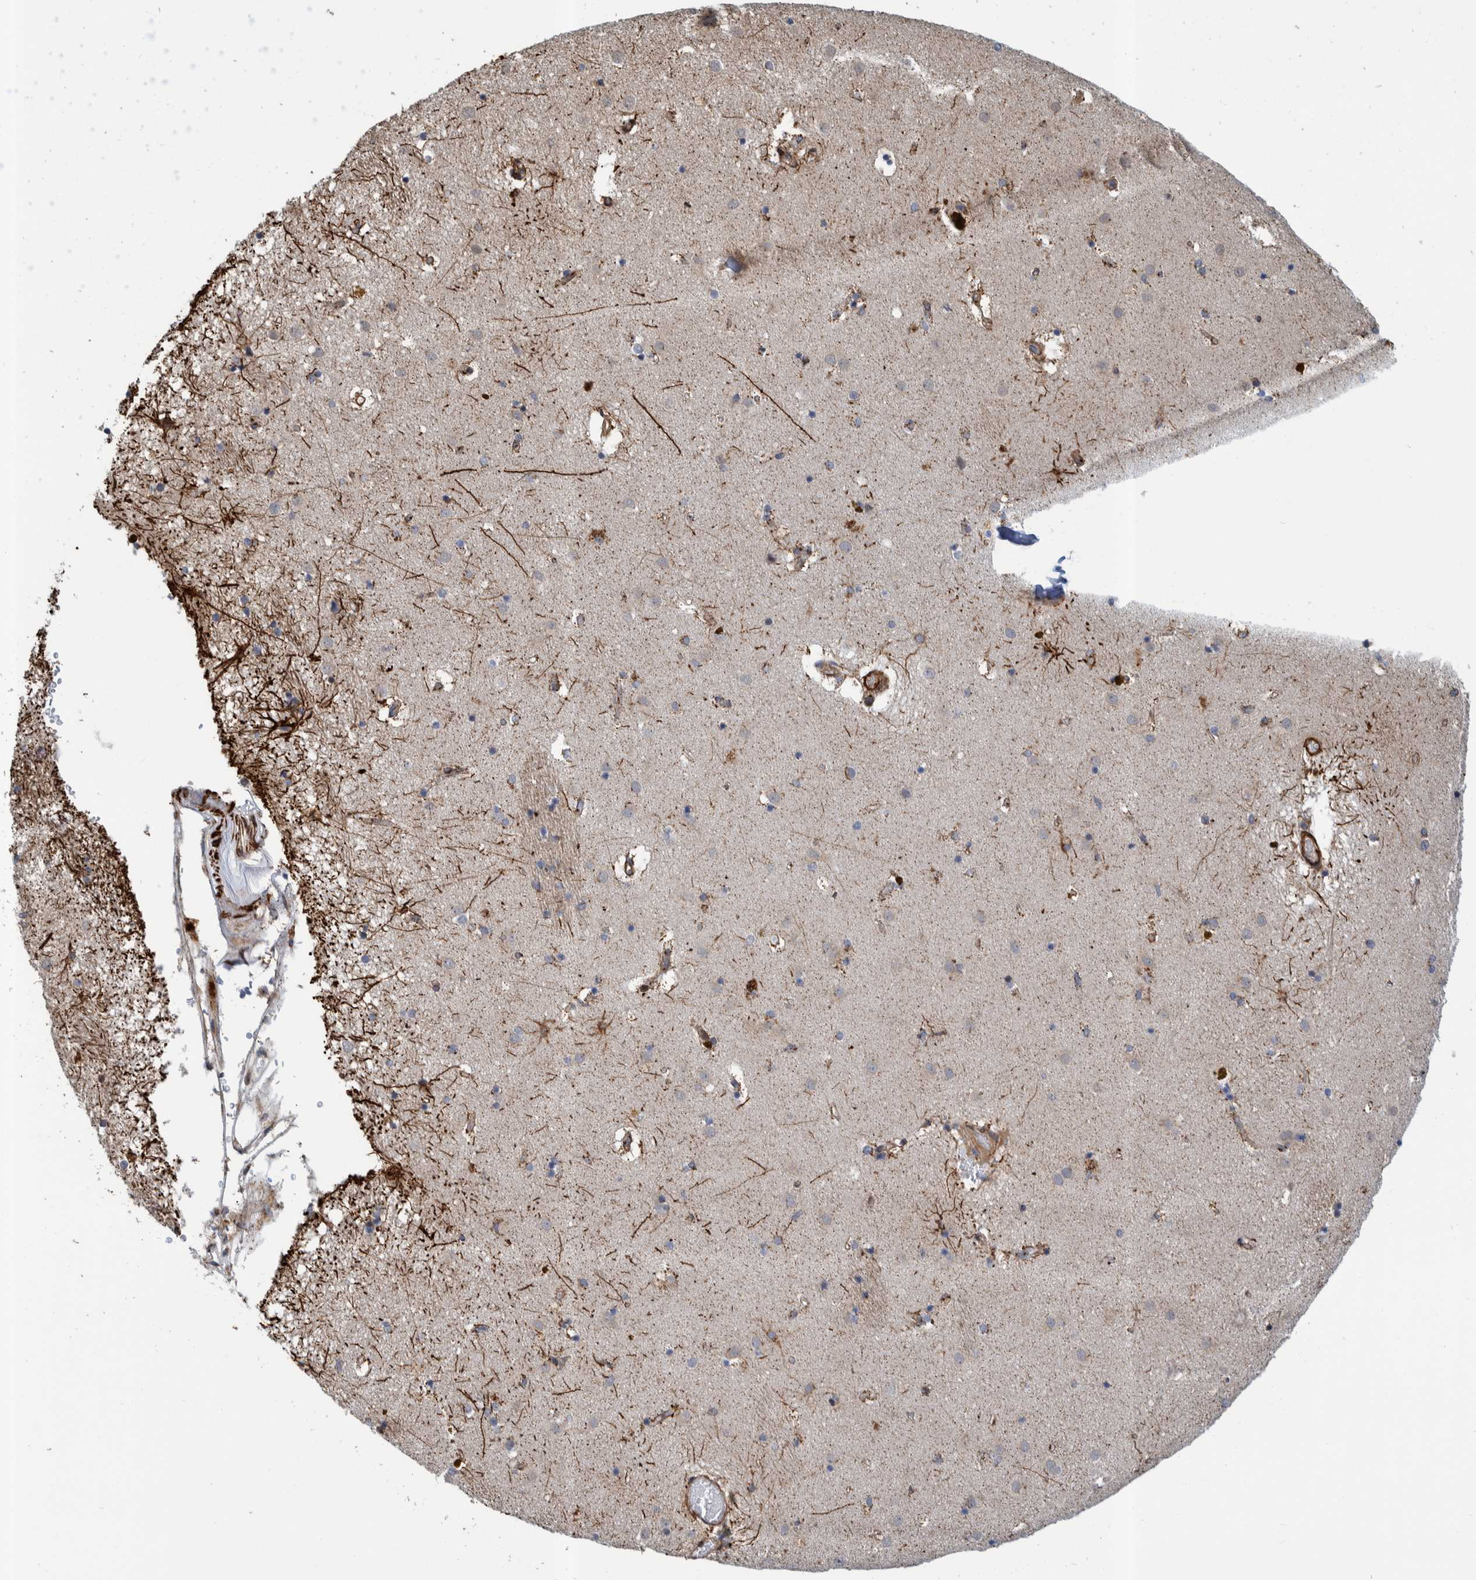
{"staining": {"intensity": "moderate", "quantity": "<25%", "location": "cytoplasmic/membranous"}, "tissue": "caudate", "cell_type": "Glial cells", "image_type": "normal", "snomed": [{"axis": "morphology", "description": "Normal tissue, NOS"}, {"axis": "topography", "description": "Lateral ventricle wall"}], "caption": "Immunohistochemical staining of unremarkable human caudate exhibits moderate cytoplasmic/membranous protein staining in about <25% of glial cells. (DAB (3,3'-diaminobenzidine) = brown stain, brightfield microscopy at high magnification).", "gene": "CCDC57", "patient": {"sex": "male", "age": 70}}